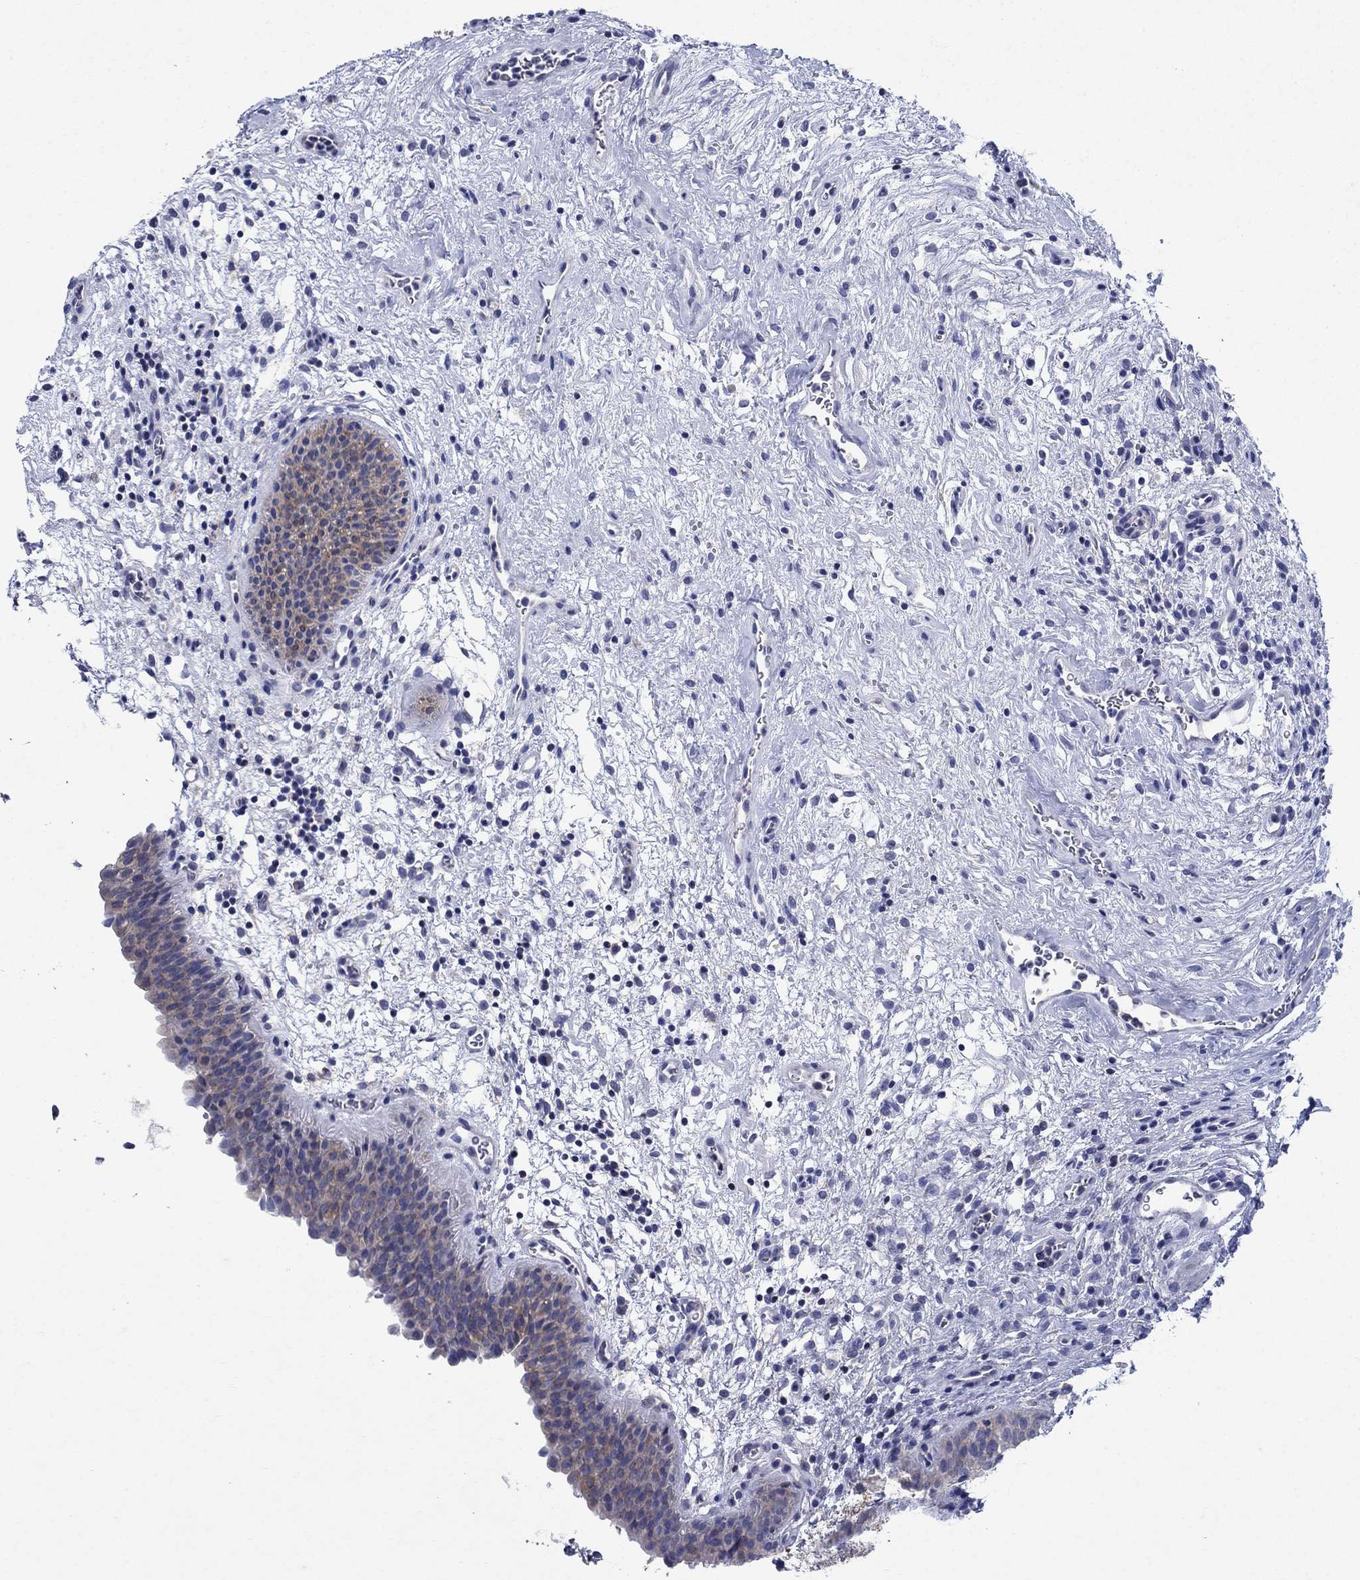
{"staining": {"intensity": "negative", "quantity": "none", "location": "none"}, "tissue": "urinary bladder", "cell_type": "Urothelial cells", "image_type": "normal", "snomed": [{"axis": "morphology", "description": "Normal tissue, NOS"}, {"axis": "topography", "description": "Urinary bladder"}], "caption": "IHC photomicrograph of unremarkable urinary bladder: human urinary bladder stained with DAB demonstrates no significant protein staining in urothelial cells. (Immunohistochemistry, brightfield microscopy, high magnification).", "gene": "SULT2B1", "patient": {"sex": "male", "age": 37}}